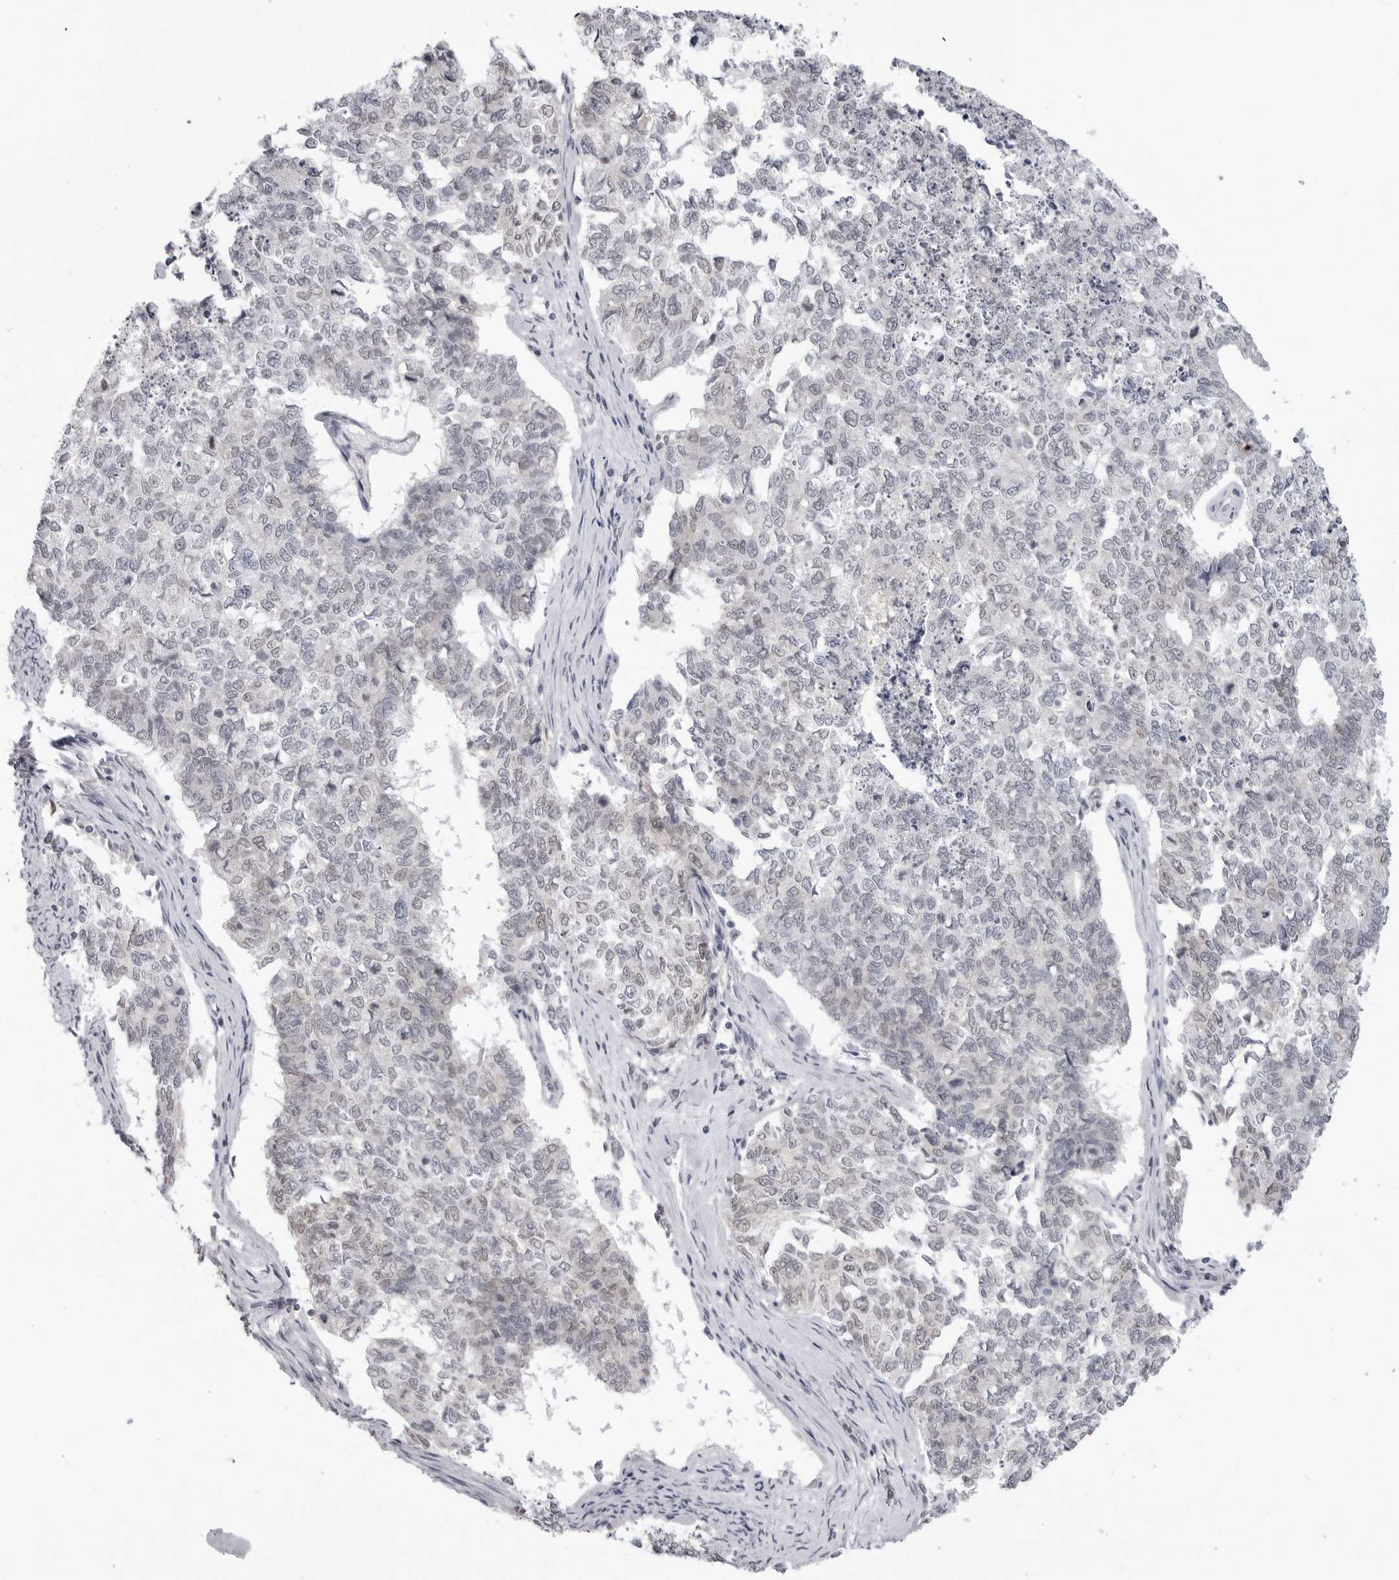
{"staining": {"intensity": "negative", "quantity": "none", "location": "none"}, "tissue": "cervical cancer", "cell_type": "Tumor cells", "image_type": "cancer", "snomed": [{"axis": "morphology", "description": "Squamous cell carcinoma, NOS"}, {"axis": "topography", "description": "Cervix"}], "caption": "Immunohistochemistry of cervical cancer reveals no positivity in tumor cells.", "gene": "RRM1", "patient": {"sex": "female", "age": 63}}